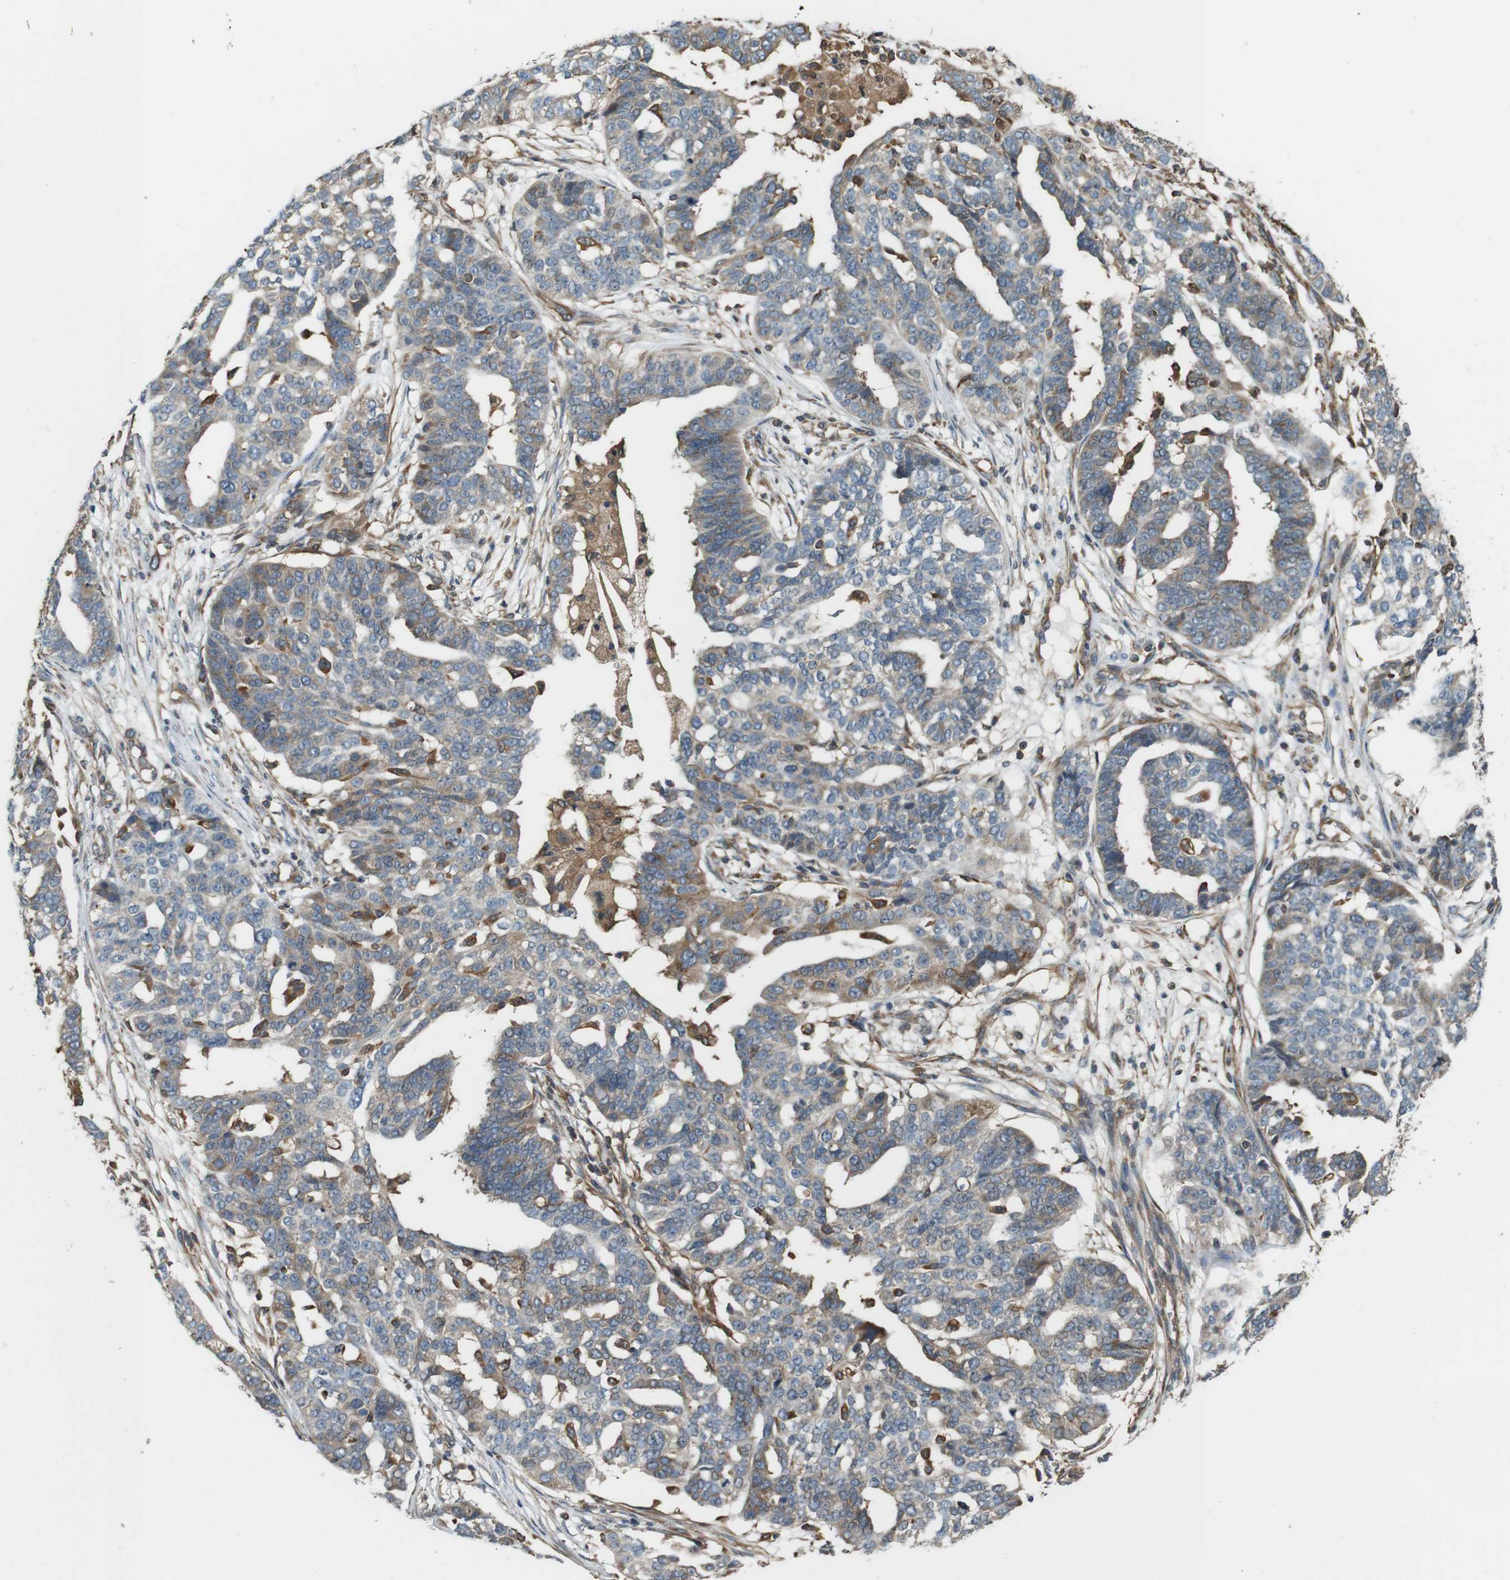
{"staining": {"intensity": "moderate", "quantity": "<25%", "location": "cytoplasmic/membranous"}, "tissue": "ovarian cancer", "cell_type": "Tumor cells", "image_type": "cancer", "snomed": [{"axis": "morphology", "description": "Cystadenocarcinoma, serous, NOS"}, {"axis": "topography", "description": "Ovary"}], "caption": "This is an image of IHC staining of ovarian cancer (serous cystadenocarcinoma), which shows moderate staining in the cytoplasmic/membranous of tumor cells.", "gene": "PA2G4", "patient": {"sex": "female", "age": 59}}